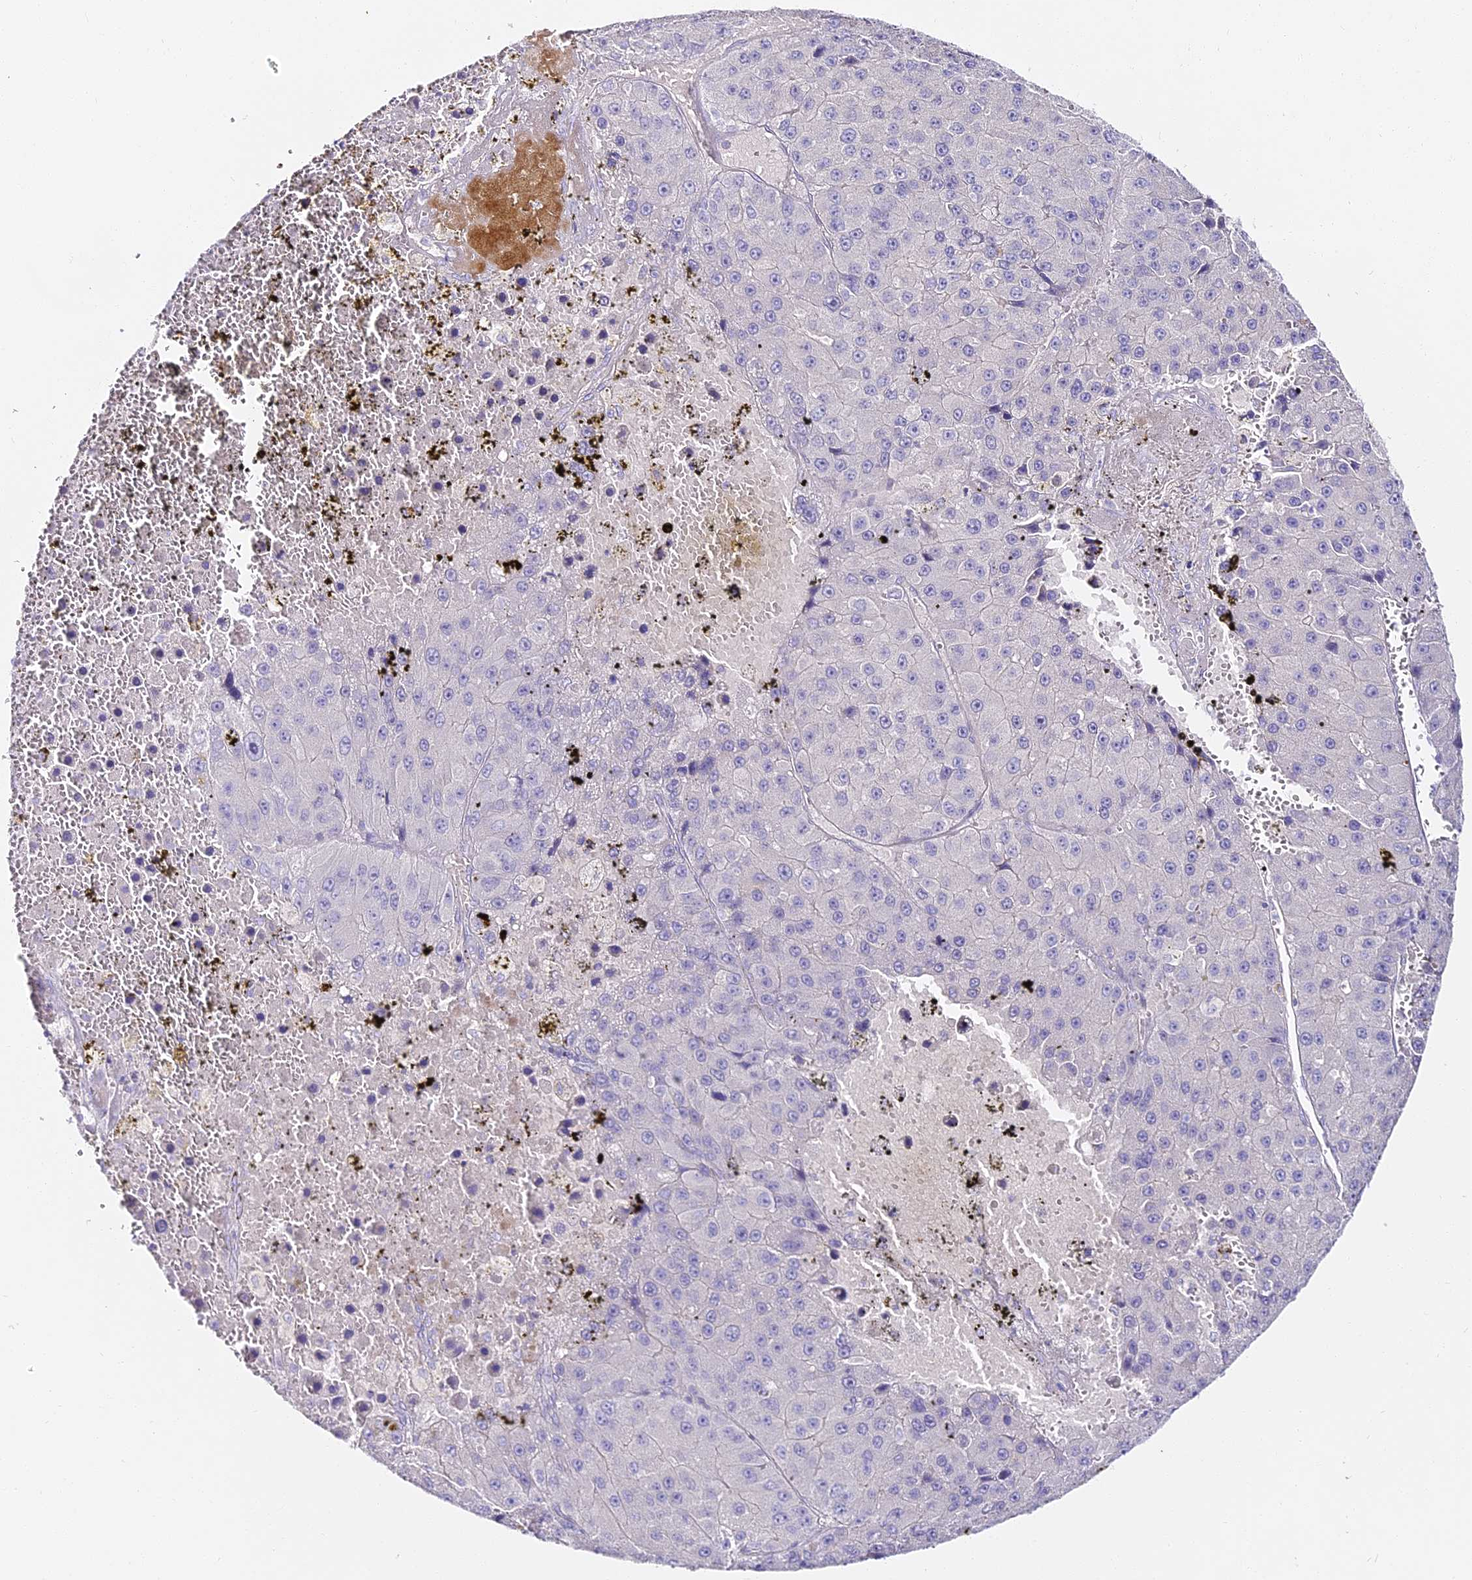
{"staining": {"intensity": "negative", "quantity": "none", "location": "none"}, "tissue": "liver cancer", "cell_type": "Tumor cells", "image_type": "cancer", "snomed": [{"axis": "morphology", "description": "Carcinoma, Hepatocellular, NOS"}, {"axis": "topography", "description": "Liver"}], "caption": "Tumor cells show no significant positivity in liver cancer (hepatocellular carcinoma).", "gene": "ALPG", "patient": {"sex": "female", "age": 73}}